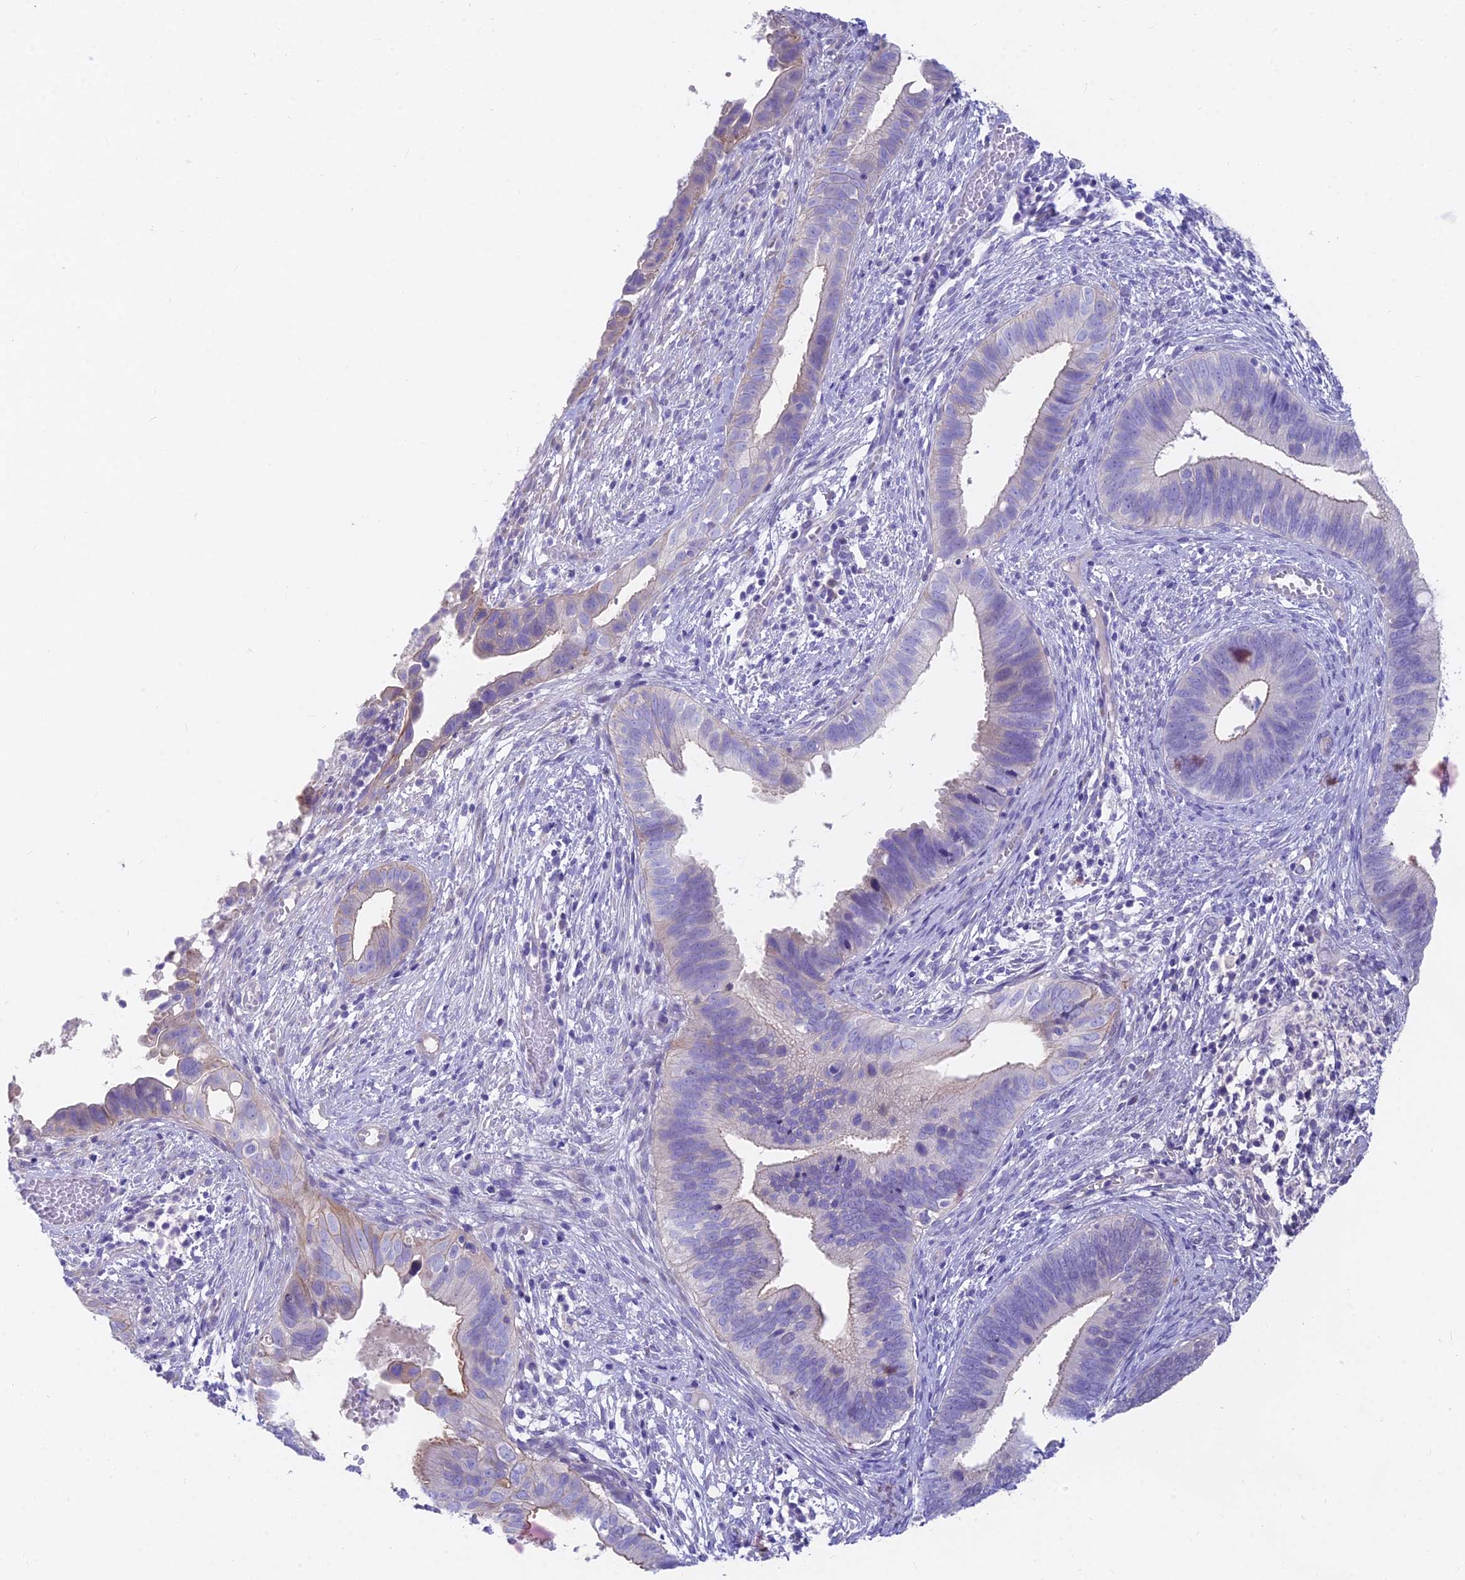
{"staining": {"intensity": "negative", "quantity": "none", "location": "none"}, "tissue": "cervical cancer", "cell_type": "Tumor cells", "image_type": "cancer", "snomed": [{"axis": "morphology", "description": "Adenocarcinoma, NOS"}, {"axis": "topography", "description": "Cervix"}], "caption": "Tumor cells show no significant positivity in adenocarcinoma (cervical). (DAB (3,3'-diaminobenzidine) immunohistochemistry with hematoxylin counter stain).", "gene": "FAM168B", "patient": {"sex": "female", "age": 42}}